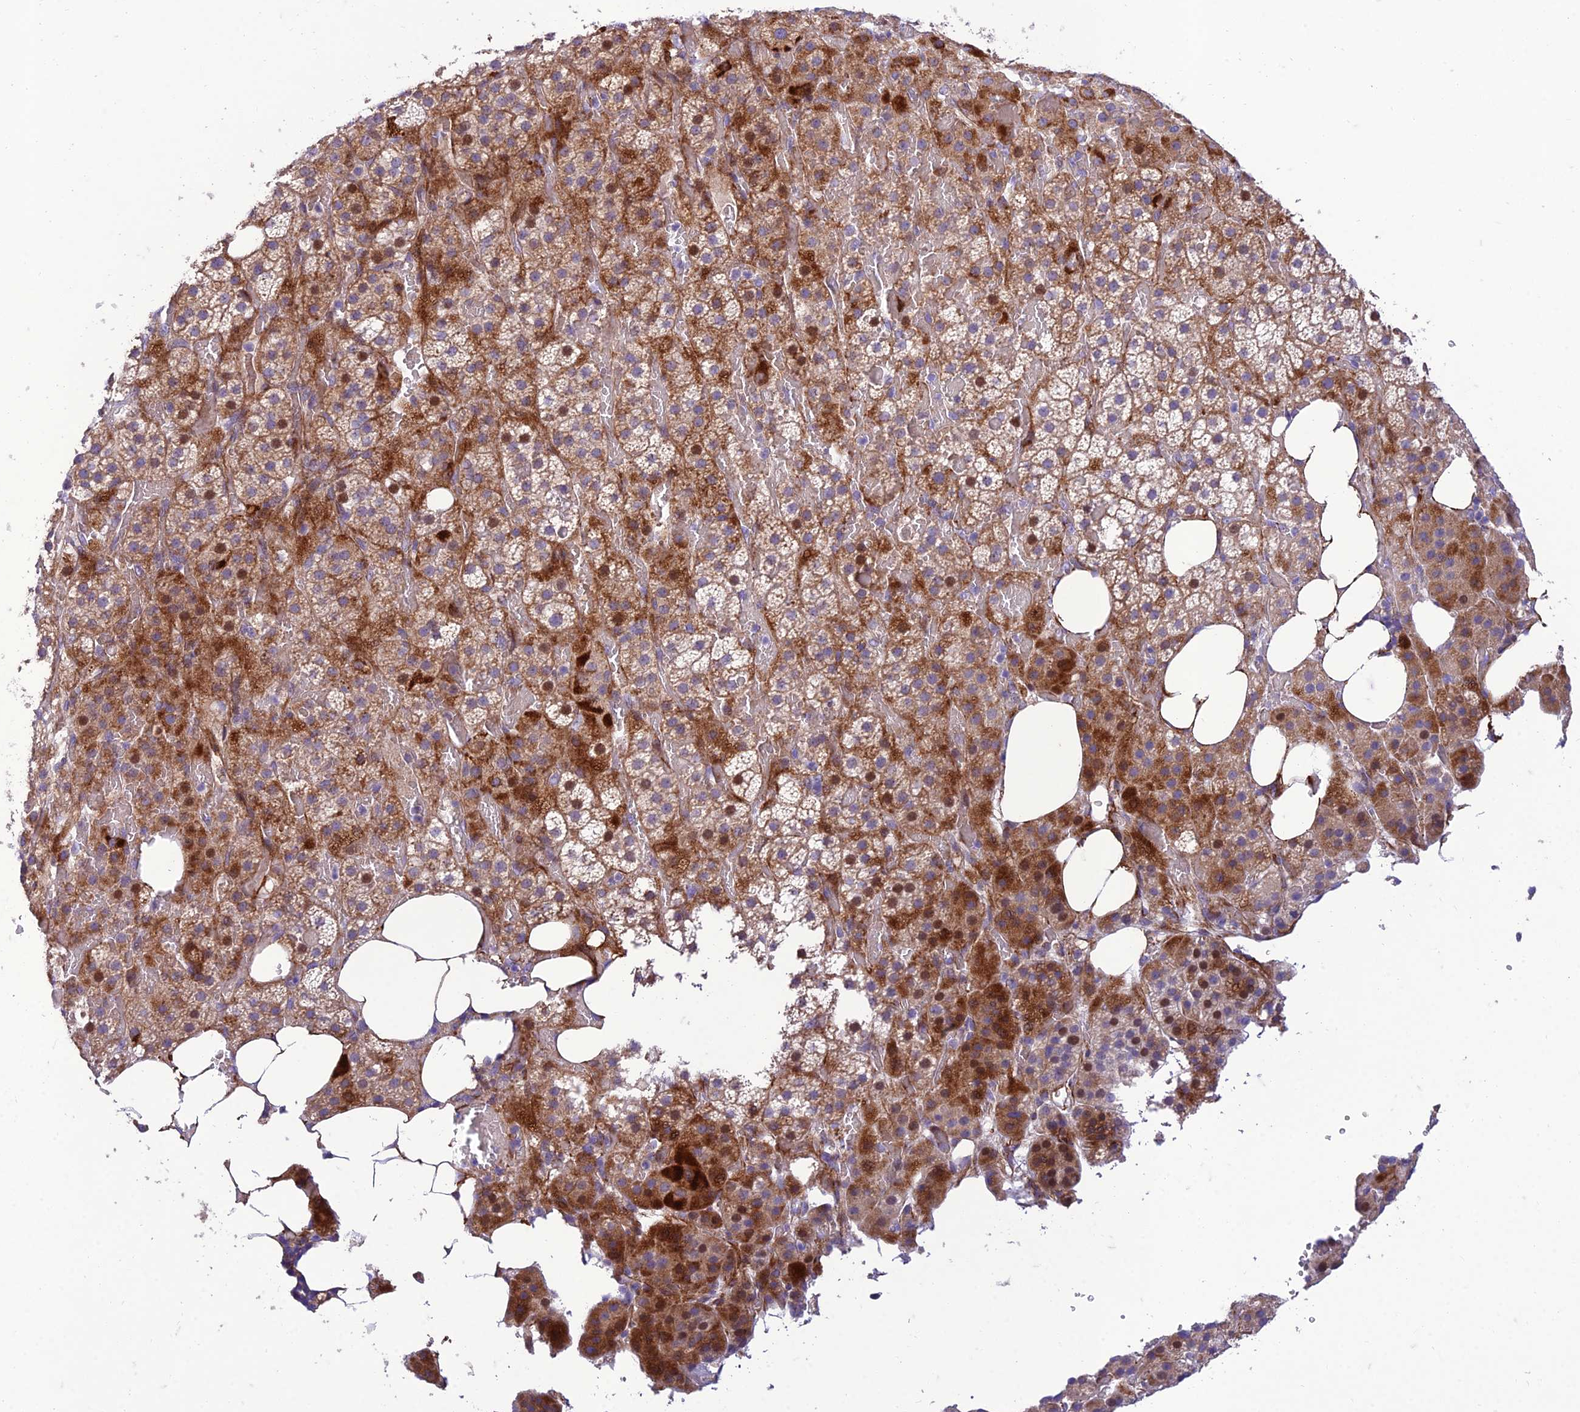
{"staining": {"intensity": "strong", "quantity": "25%-75%", "location": "cytoplasmic/membranous"}, "tissue": "adrenal gland", "cell_type": "Glandular cells", "image_type": "normal", "snomed": [{"axis": "morphology", "description": "Normal tissue, NOS"}, {"axis": "topography", "description": "Adrenal gland"}], "caption": "About 25%-75% of glandular cells in normal adrenal gland display strong cytoplasmic/membranous protein staining as visualized by brown immunohistochemical staining.", "gene": "SEL1L3", "patient": {"sex": "female", "age": 59}}